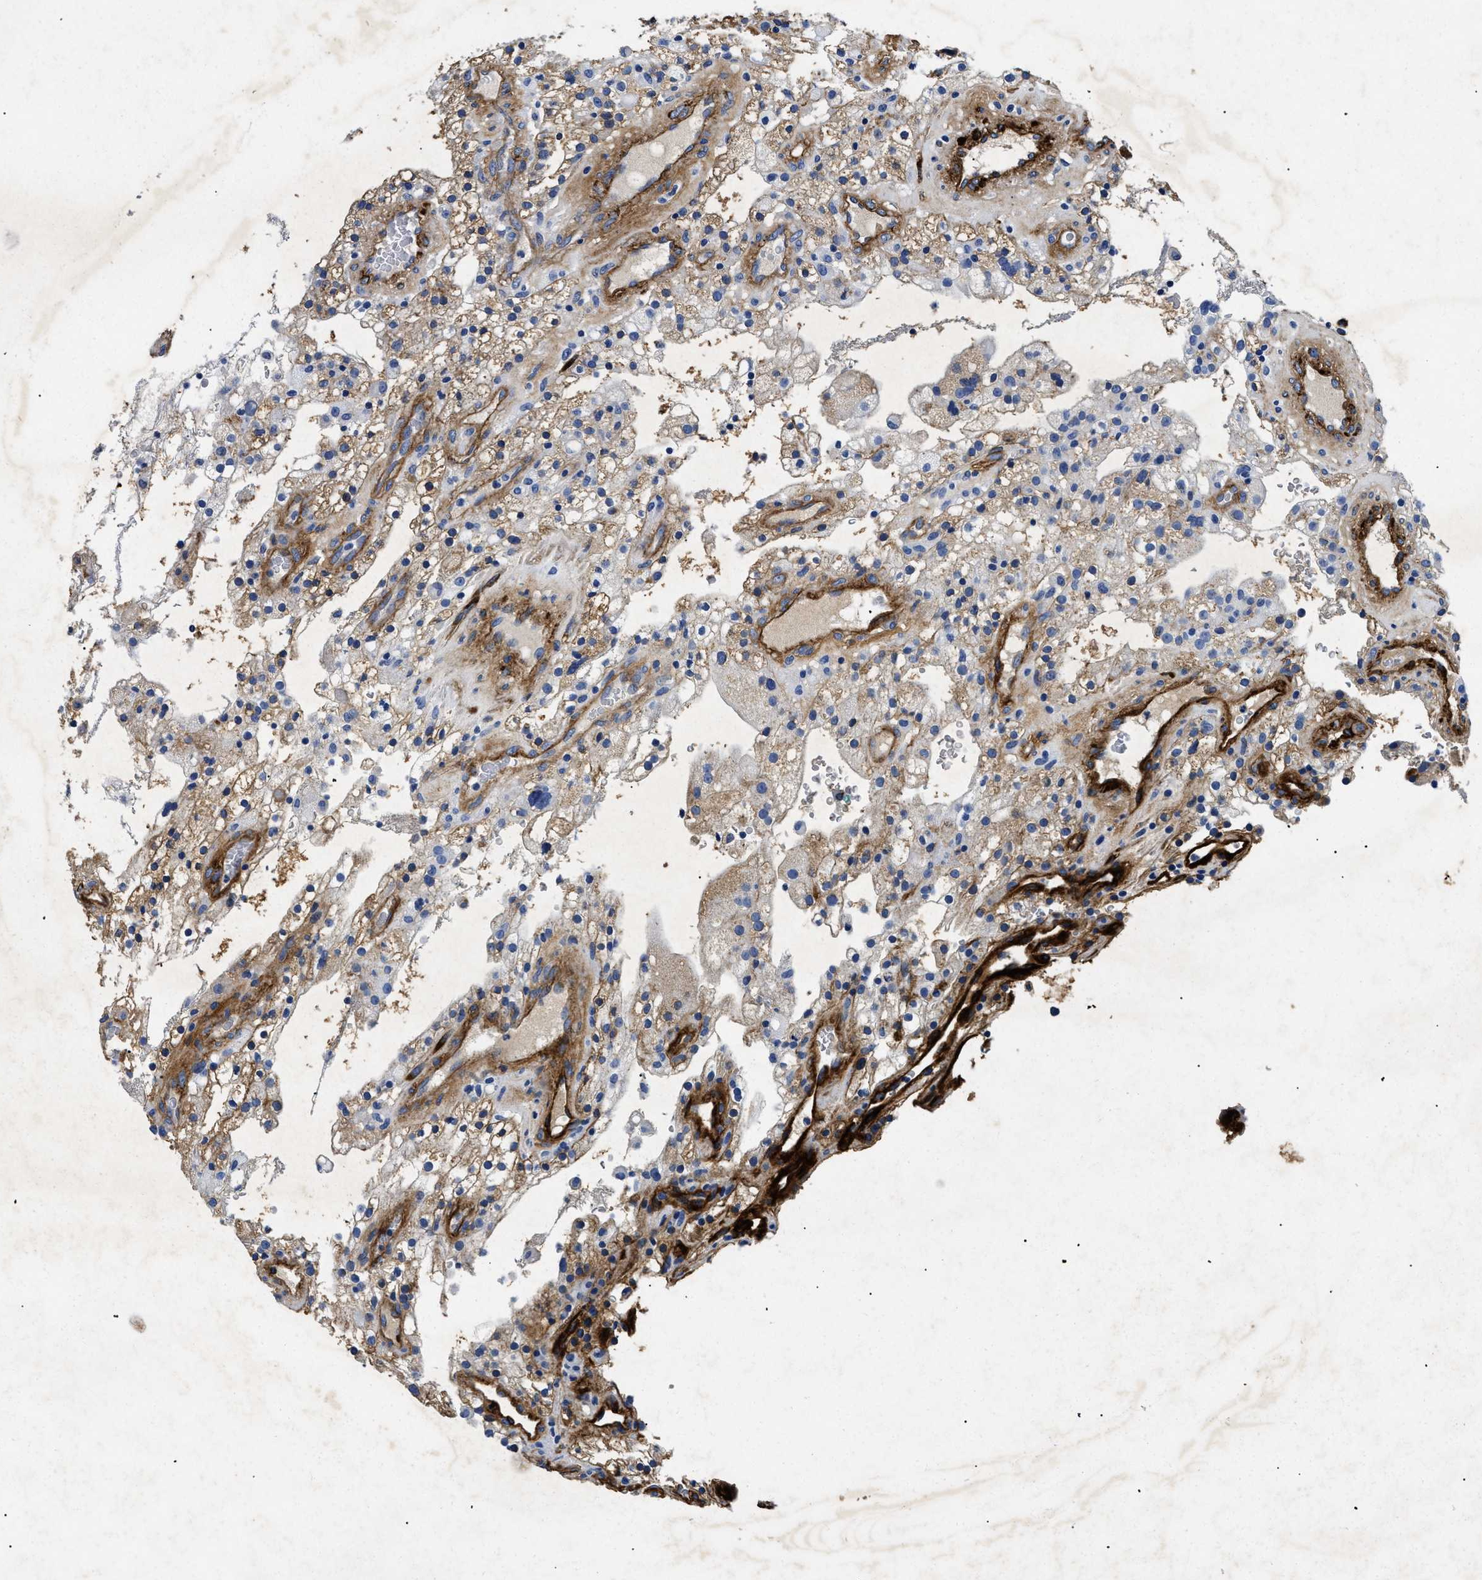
{"staining": {"intensity": "moderate", "quantity": "<25%", "location": "cytoplasmic/membranous"}, "tissue": "renal cancer", "cell_type": "Tumor cells", "image_type": "cancer", "snomed": [{"axis": "morphology", "description": "Adenocarcinoma, NOS"}, {"axis": "topography", "description": "Kidney"}], "caption": "A histopathology image showing moderate cytoplasmic/membranous staining in approximately <25% of tumor cells in renal adenocarcinoma, as visualized by brown immunohistochemical staining.", "gene": "LAMA3", "patient": {"sex": "female", "age": 52}}